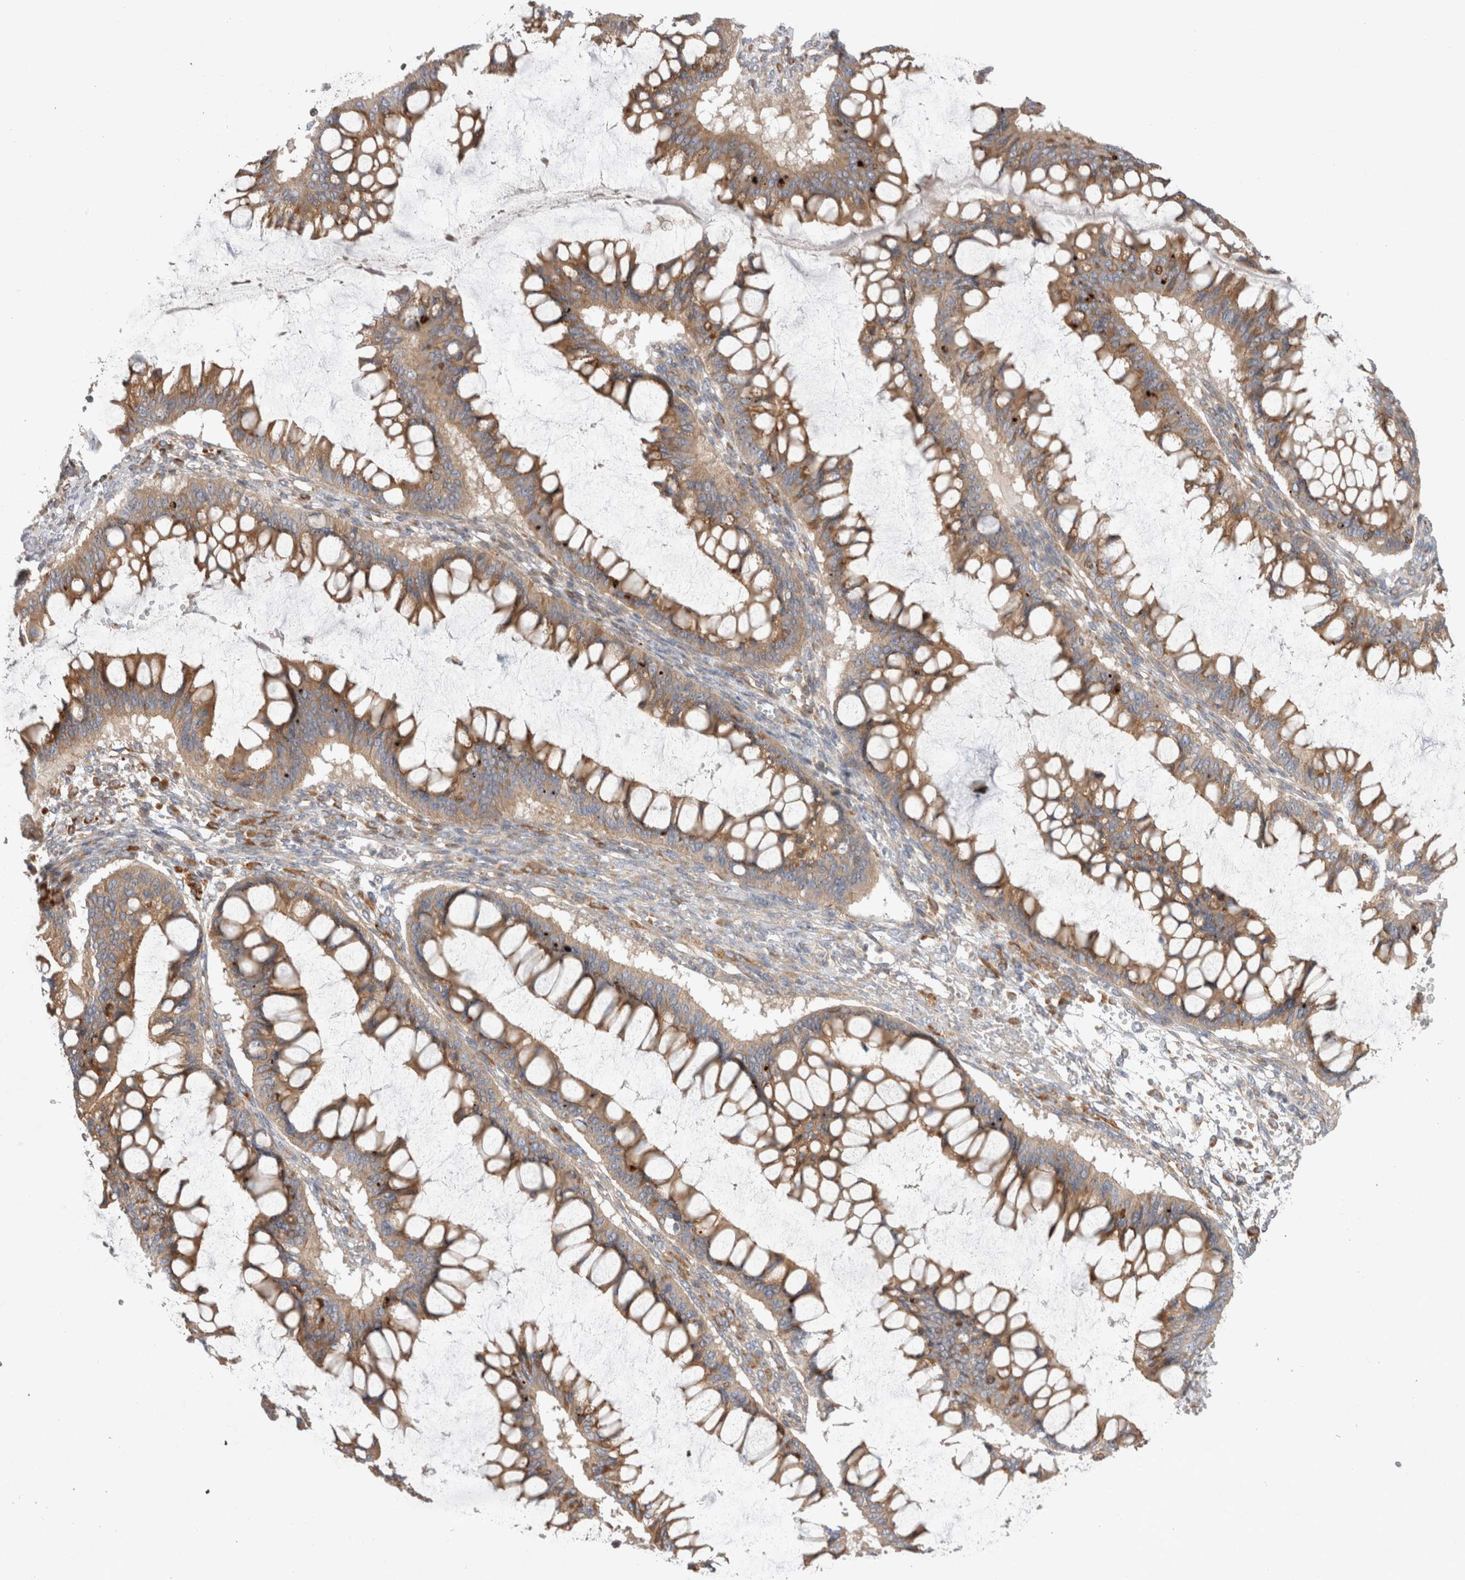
{"staining": {"intensity": "moderate", "quantity": ">75%", "location": "cytoplasmic/membranous"}, "tissue": "ovarian cancer", "cell_type": "Tumor cells", "image_type": "cancer", "snomed": [{"axis": "morphology", "description": "Cystadenocarcinoma, mucinous, NOS"}, {"axis": "topography", "description": "Ovary"}], "caption": "Tumor cells display medium levels of moderate cytoplasmic/membranous positivity in approximately >75% of cells in human ovarian cancer.", "gene": "PDCD10", "patient": {"sex": "female", "age": 73}}